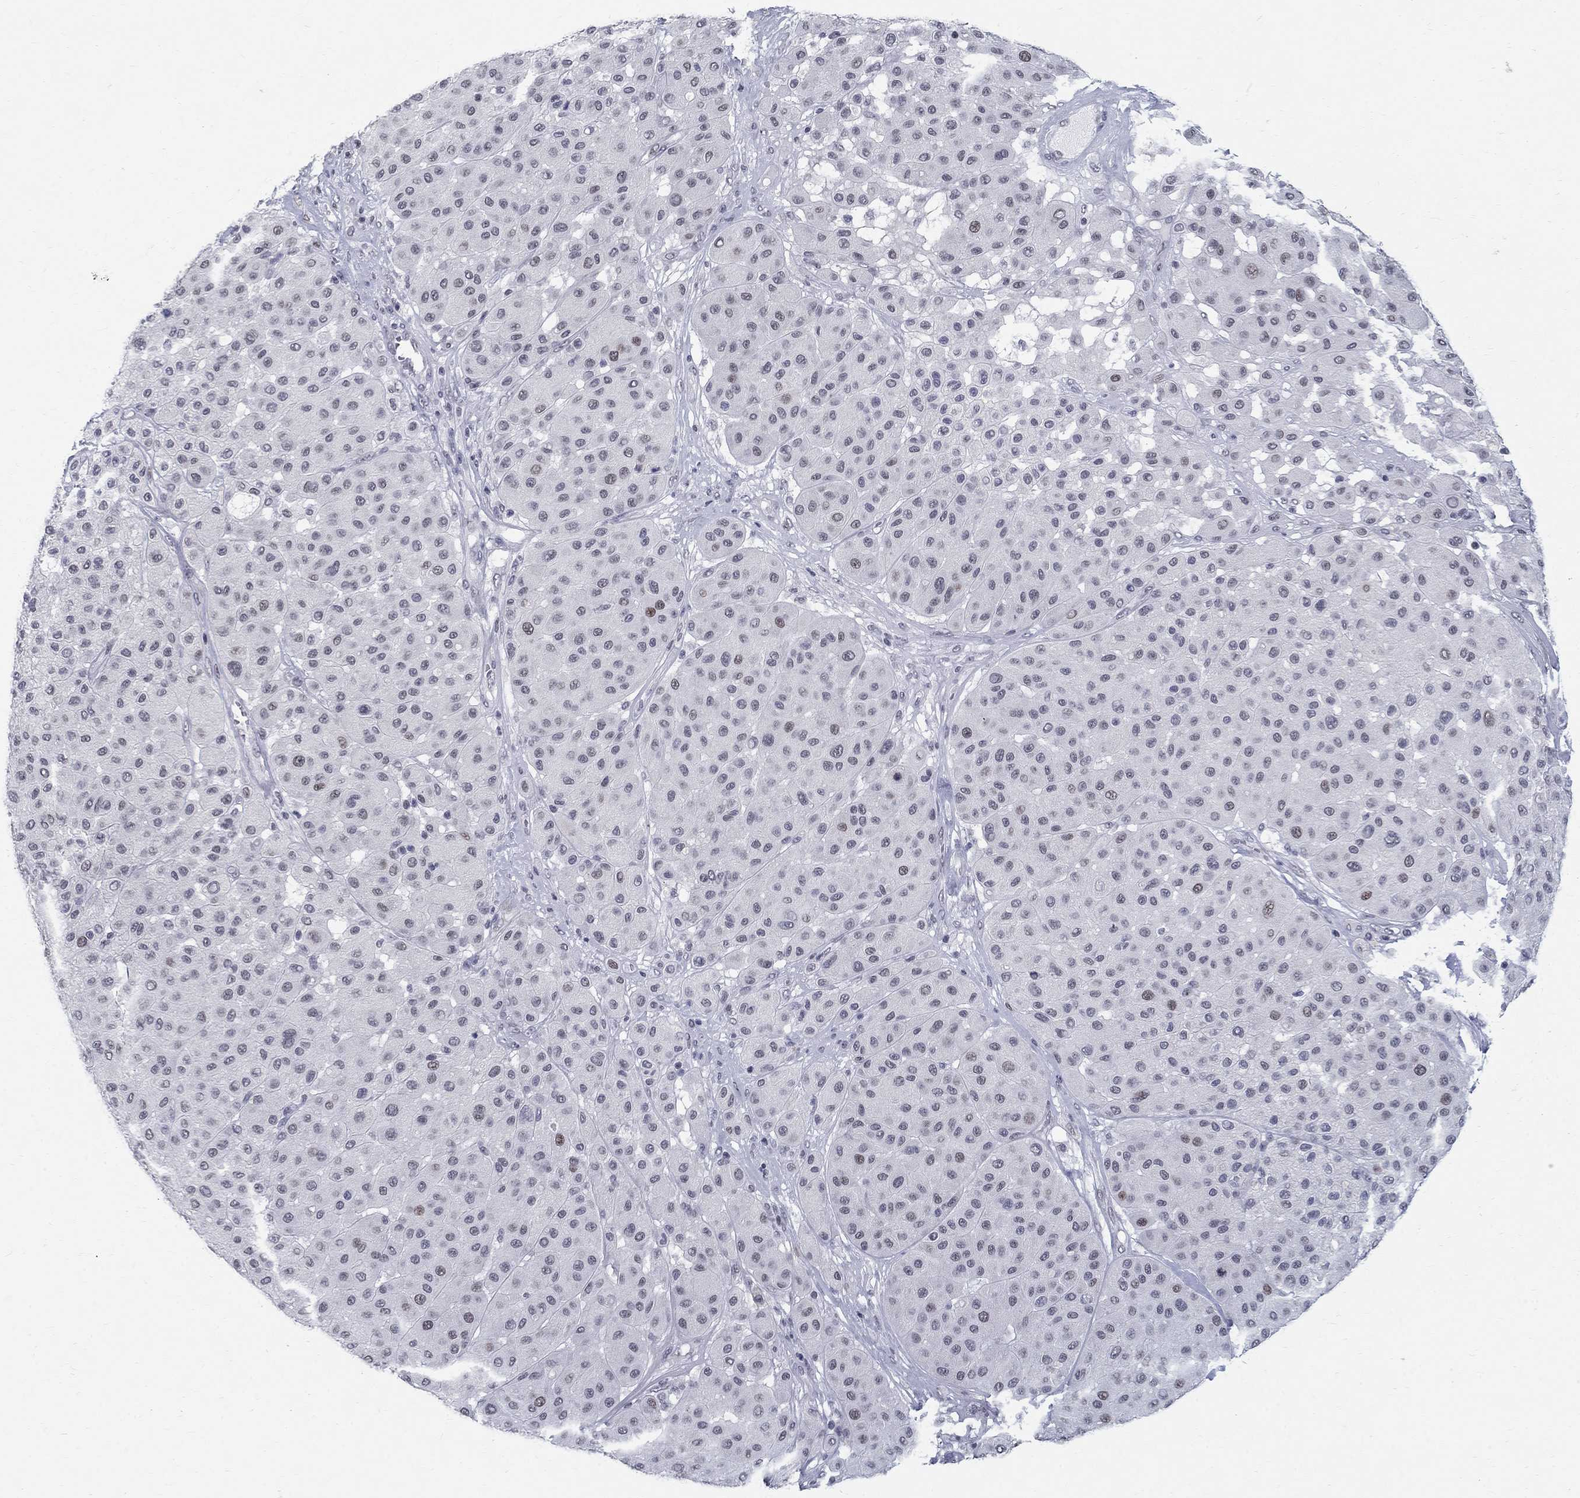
{"staining": {"intensity": "negative", "quantity": "none", "location": "none"}, "tissue": "melanoma", "cell_type": "Tumor cells", "image_type": "cancer", "snomed": [{"axis": "morphology", "description": "Malignant melanoma, Metastatic site"}, {"axis": "topography", "description": "Smooth muscle"}], "caption": "Melanoma was stained to show a protein in brown. There is no significant expression in tumor cells.", "gene": "BHLHE22", "patient": {"sex": "male", "age": 41}}